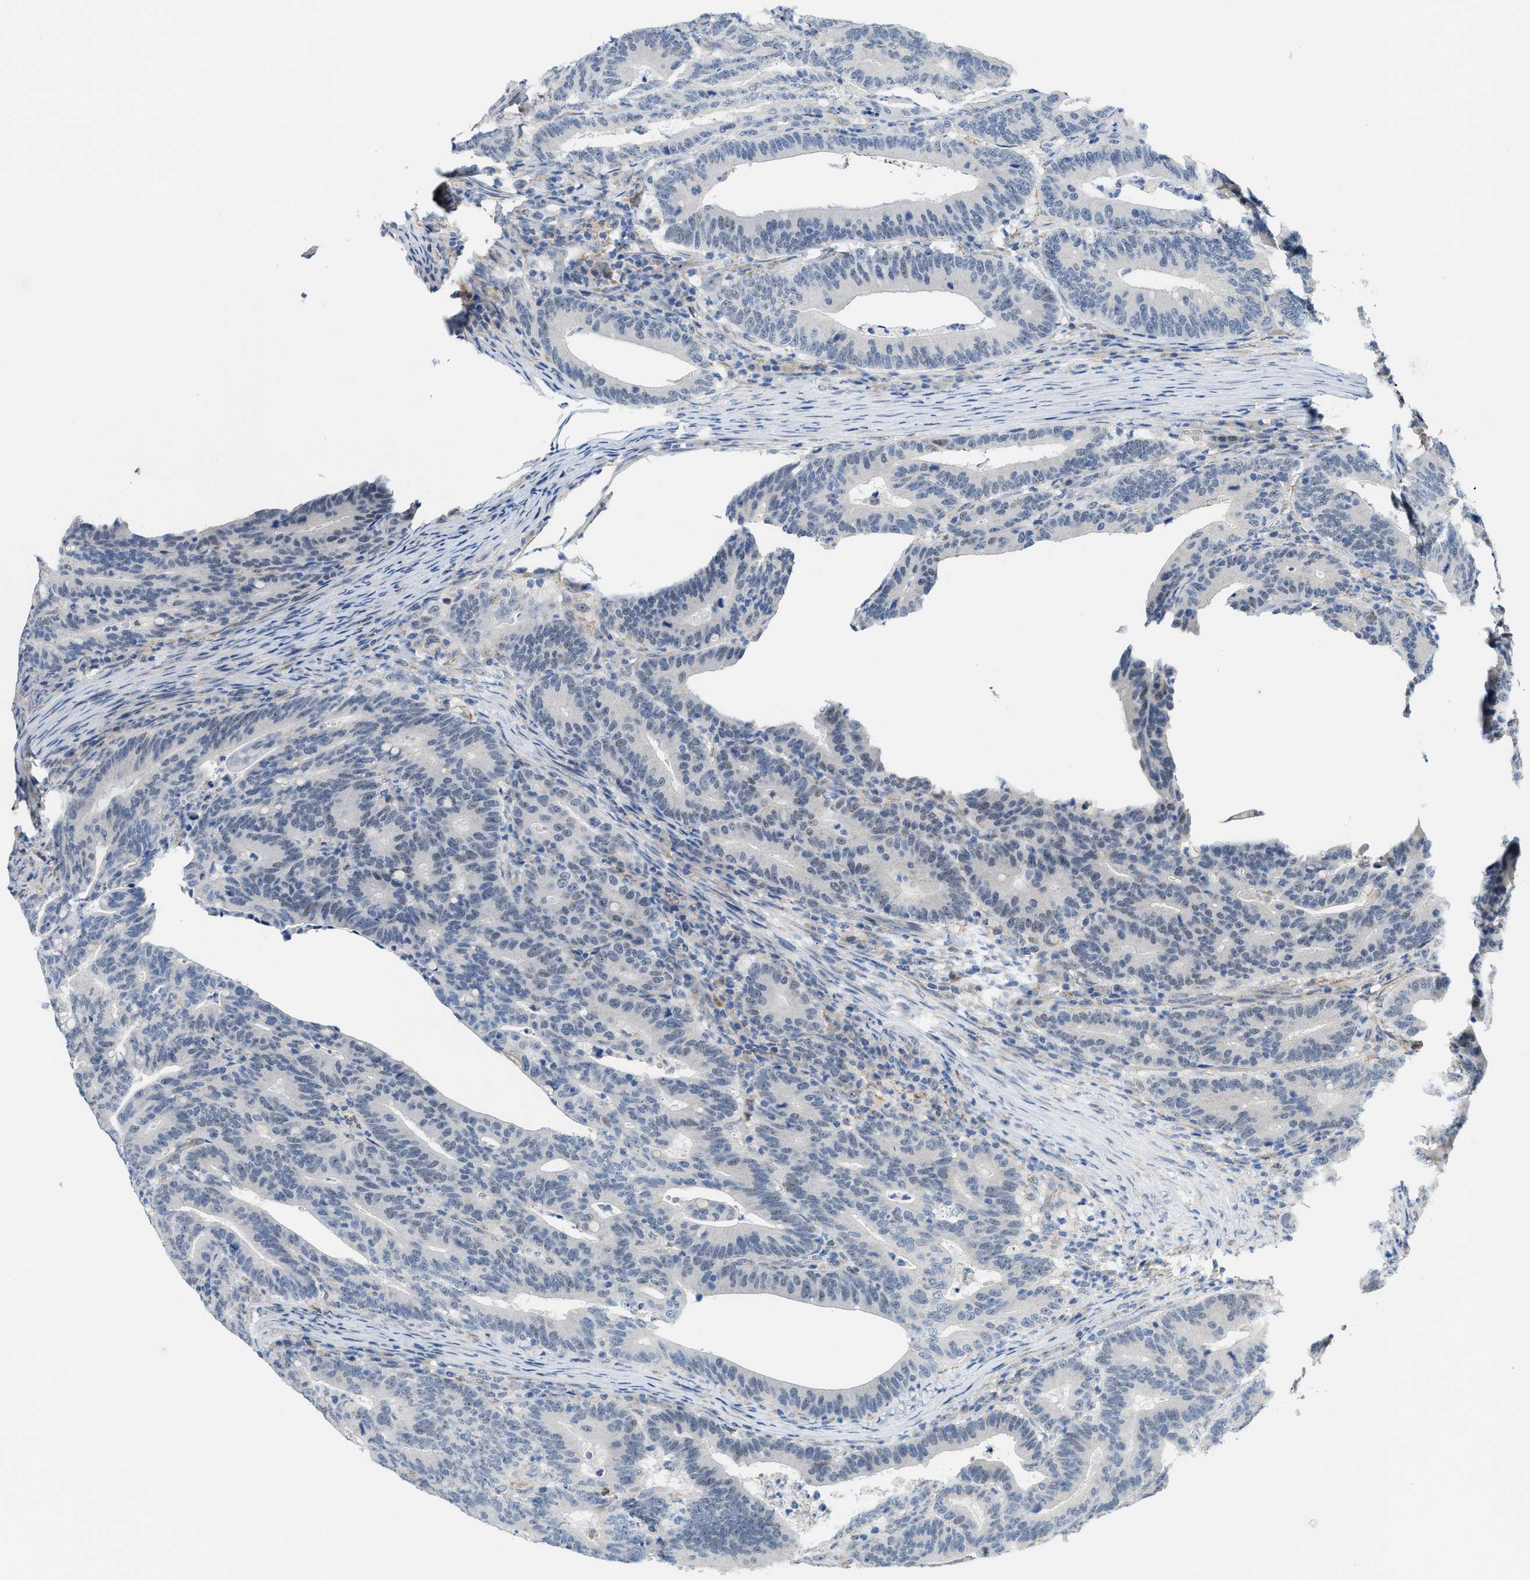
{"staining": {"intensity": "negative", "quantity": "none", "location": "none"}, "tissue": "colorectal cancer", "cell_type": "Tumor cells", "image_type": "cancer", "snomed": [{"axis": "morphology", "description": "Adenocarcinoma, NOS"}, {"axis": "topography", "description": "Colon"}], "caption": "IHC histopathology image of neoplastic tissue: adenocarcinoma (colorectal) stained with DAB displays no significant protein expression in tumor cells.", "gene": "ZNF783", "patient": {"sex": "female", "age": 66}}